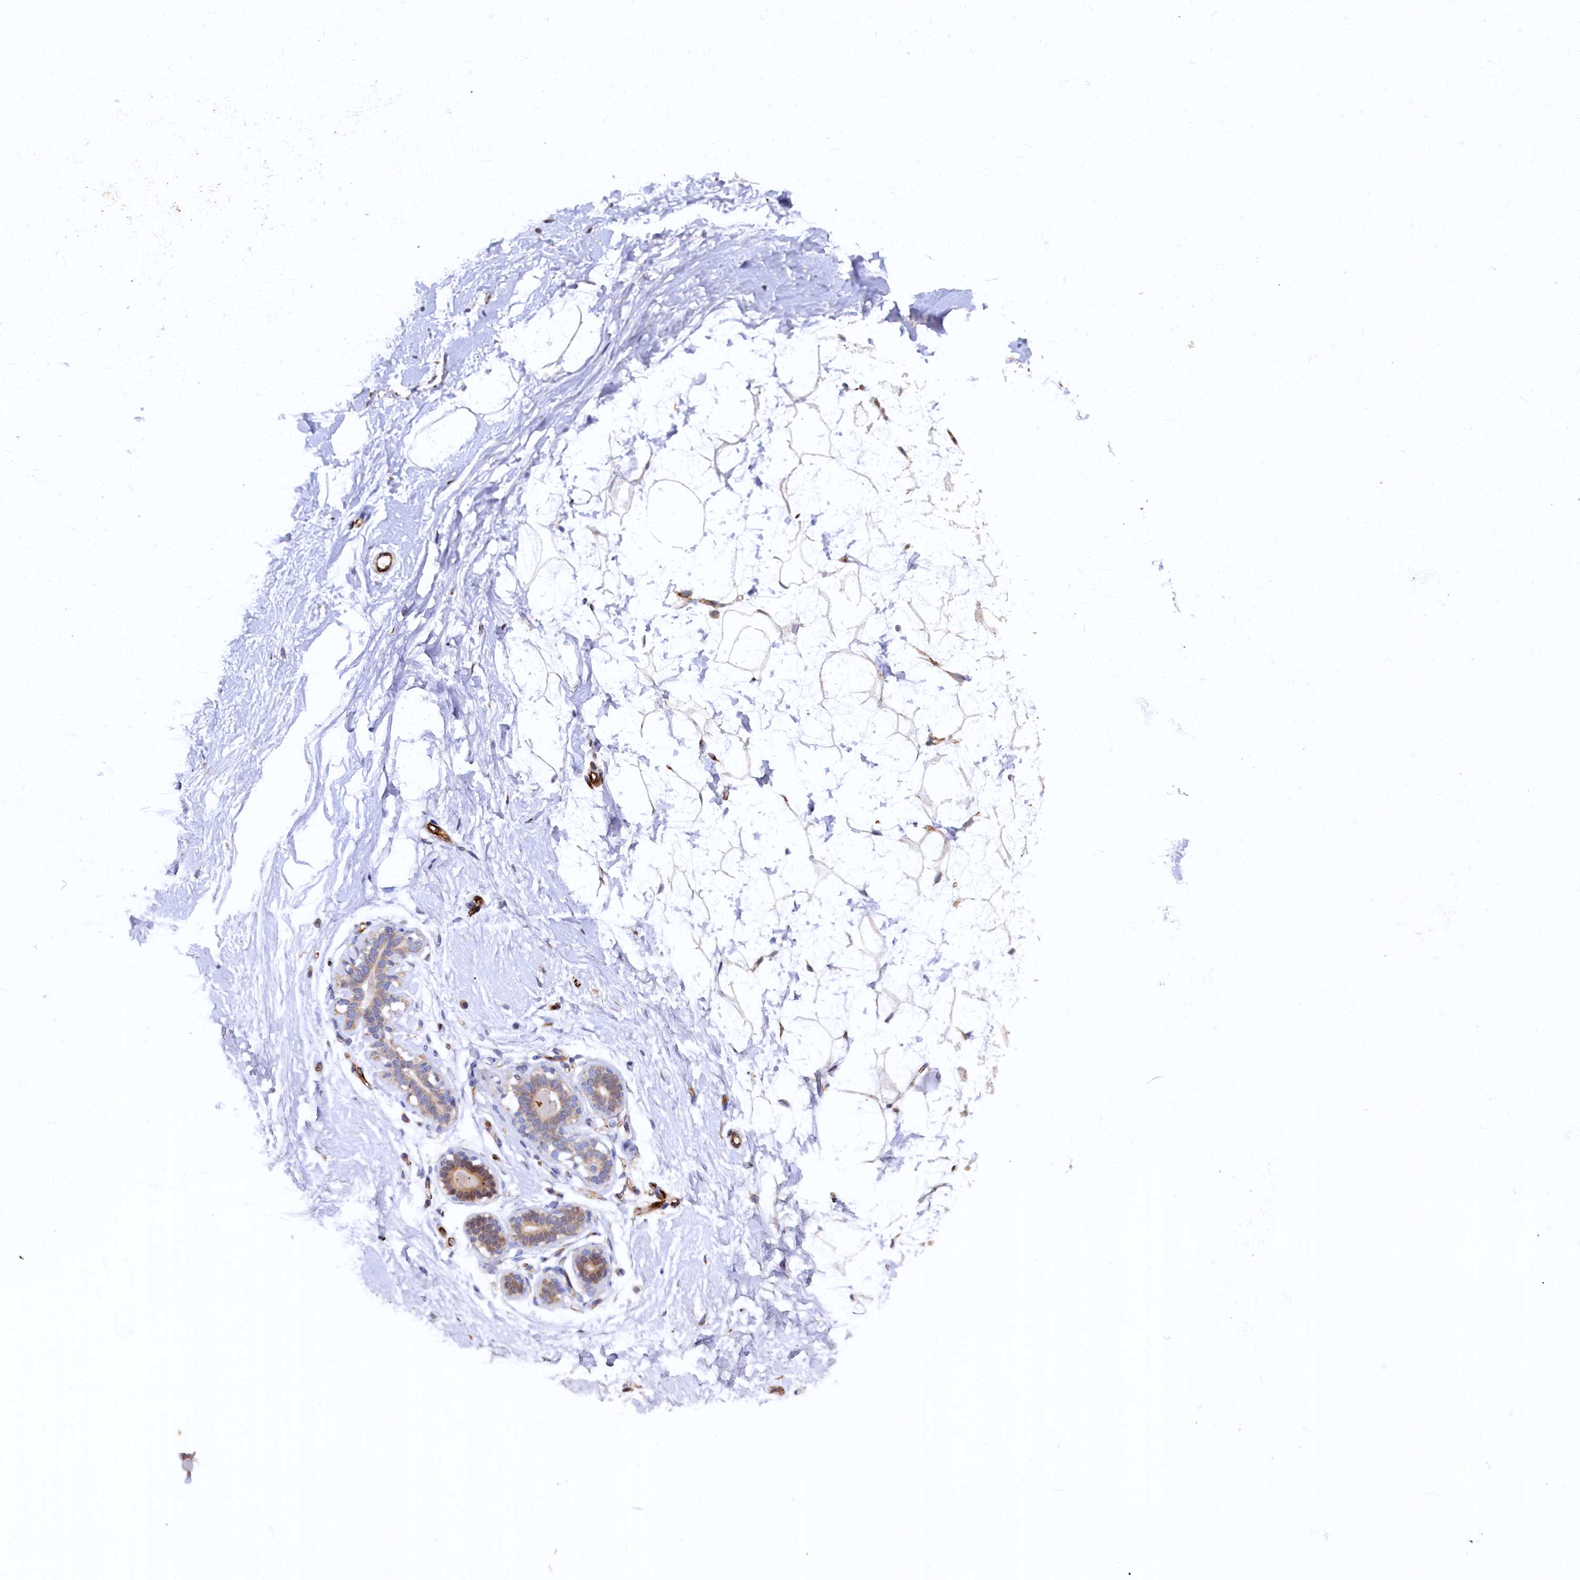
{"staining": {"intensity": "negative", "quantity": "none", "location": "none"}, "tissue": "breast", "cell_type": "Adipocytes", "image_type": "normal", "snomed": [{"axis": "morphology", "description": "Normal tissue, NOS"}, {"axis": "morphology", "description": "Adenoma, NOS"}, {"axis": "topography", "description": "Breast"}], "caption": "An image of human breast is negative for staining in adipocytes.", "gene": "ARL11", "patient": {"sex": "female", "age": 23}}